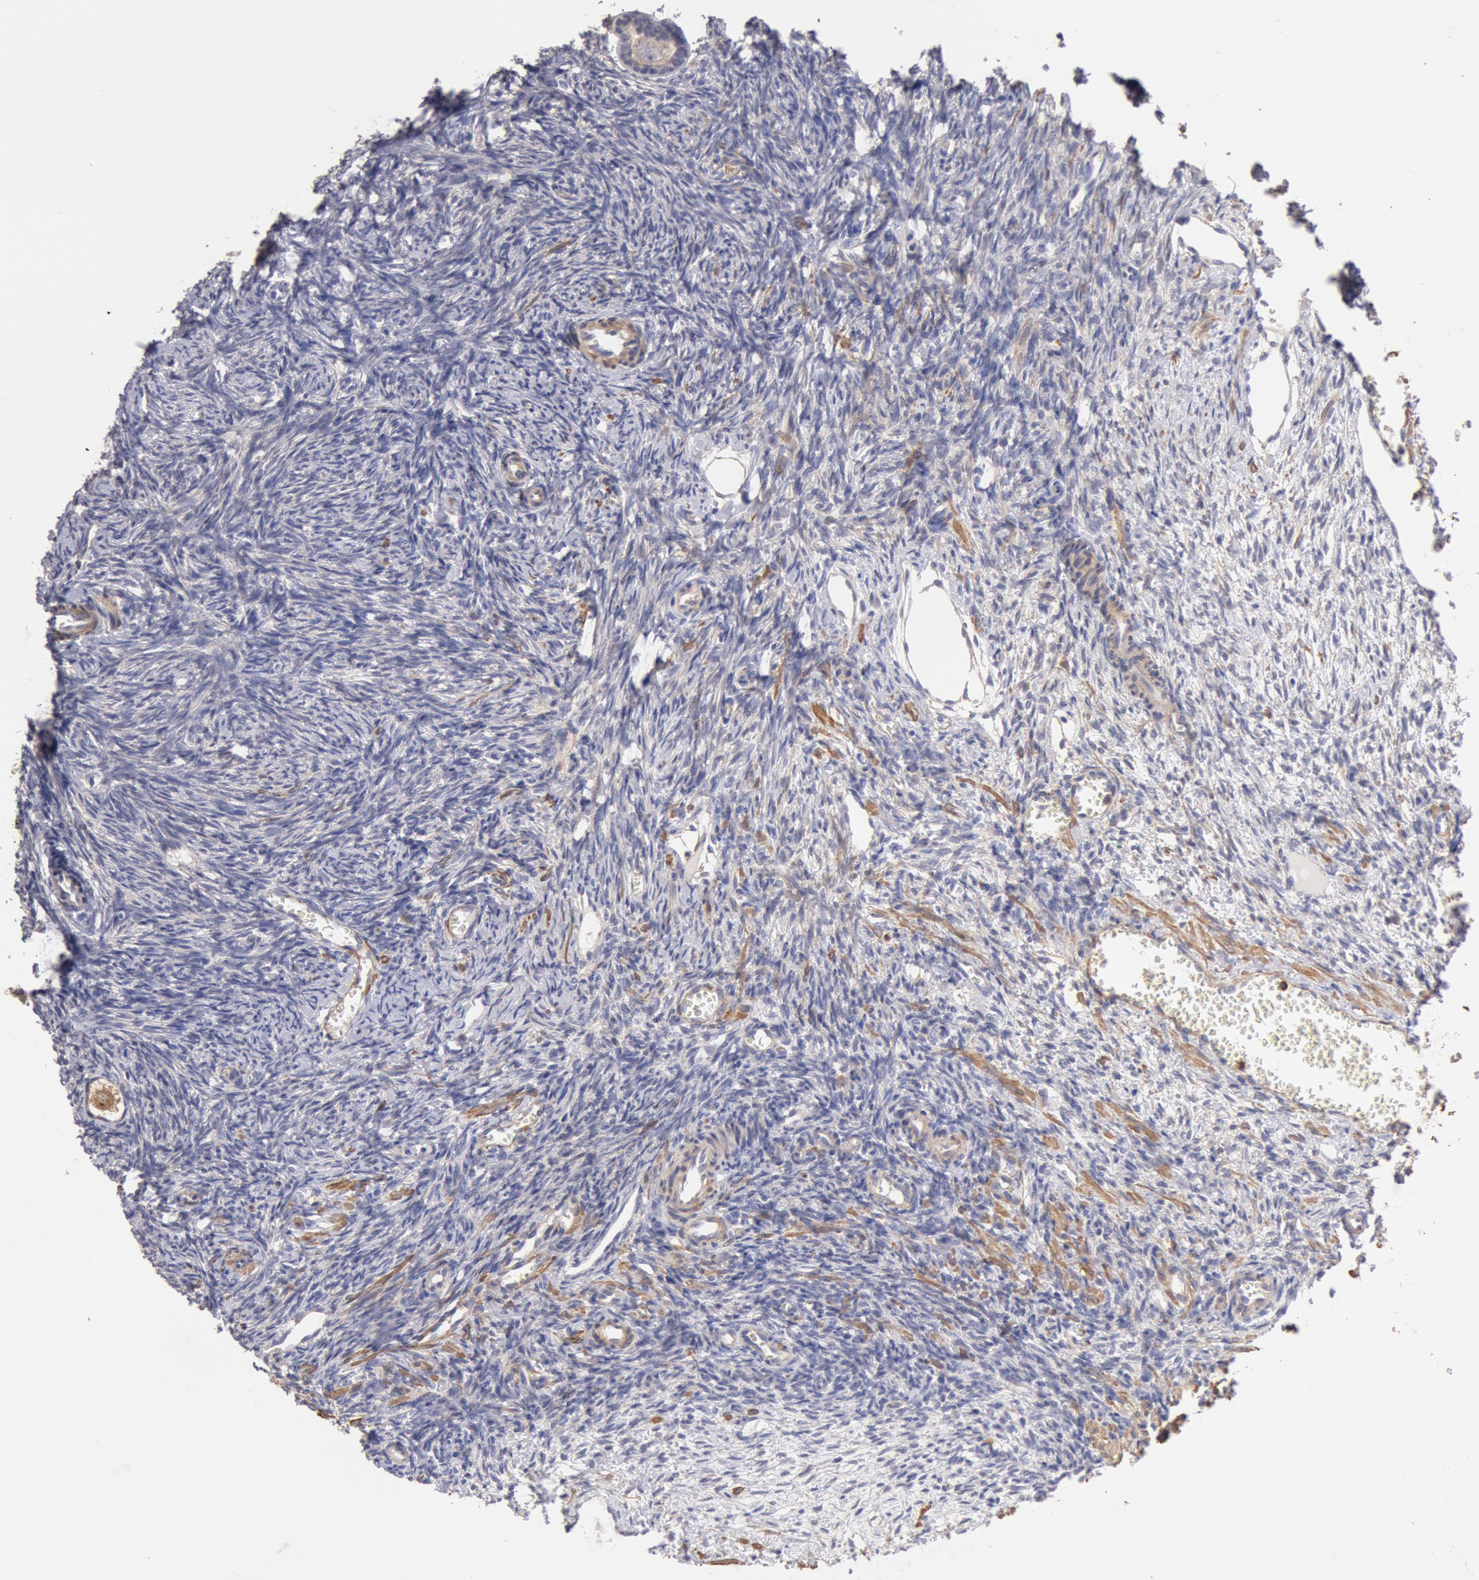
{"staining": {"intensity": "negative", "quantity": "none", "location": "none"}, "tissue": "ovary", "cell_type": "Follicle cells", "image_type": "normal", "snomed": [{"axis": "morphology", "description": "Normal tissue, NOS"}, {"axis": "topography", "description": "Ovary"}], "caption": "Ovary was stained to show a protein in brown. There is no significant positivity in follicle cells. (Stains: DAB (3,3'-diaminobenzidine) immunohistochemistry with hematoxylin counter stain, Microscopy: brightfield microscopy at high magnification).", "gene": "TMED8", "patient": {"sex": "female", "age": 27}}